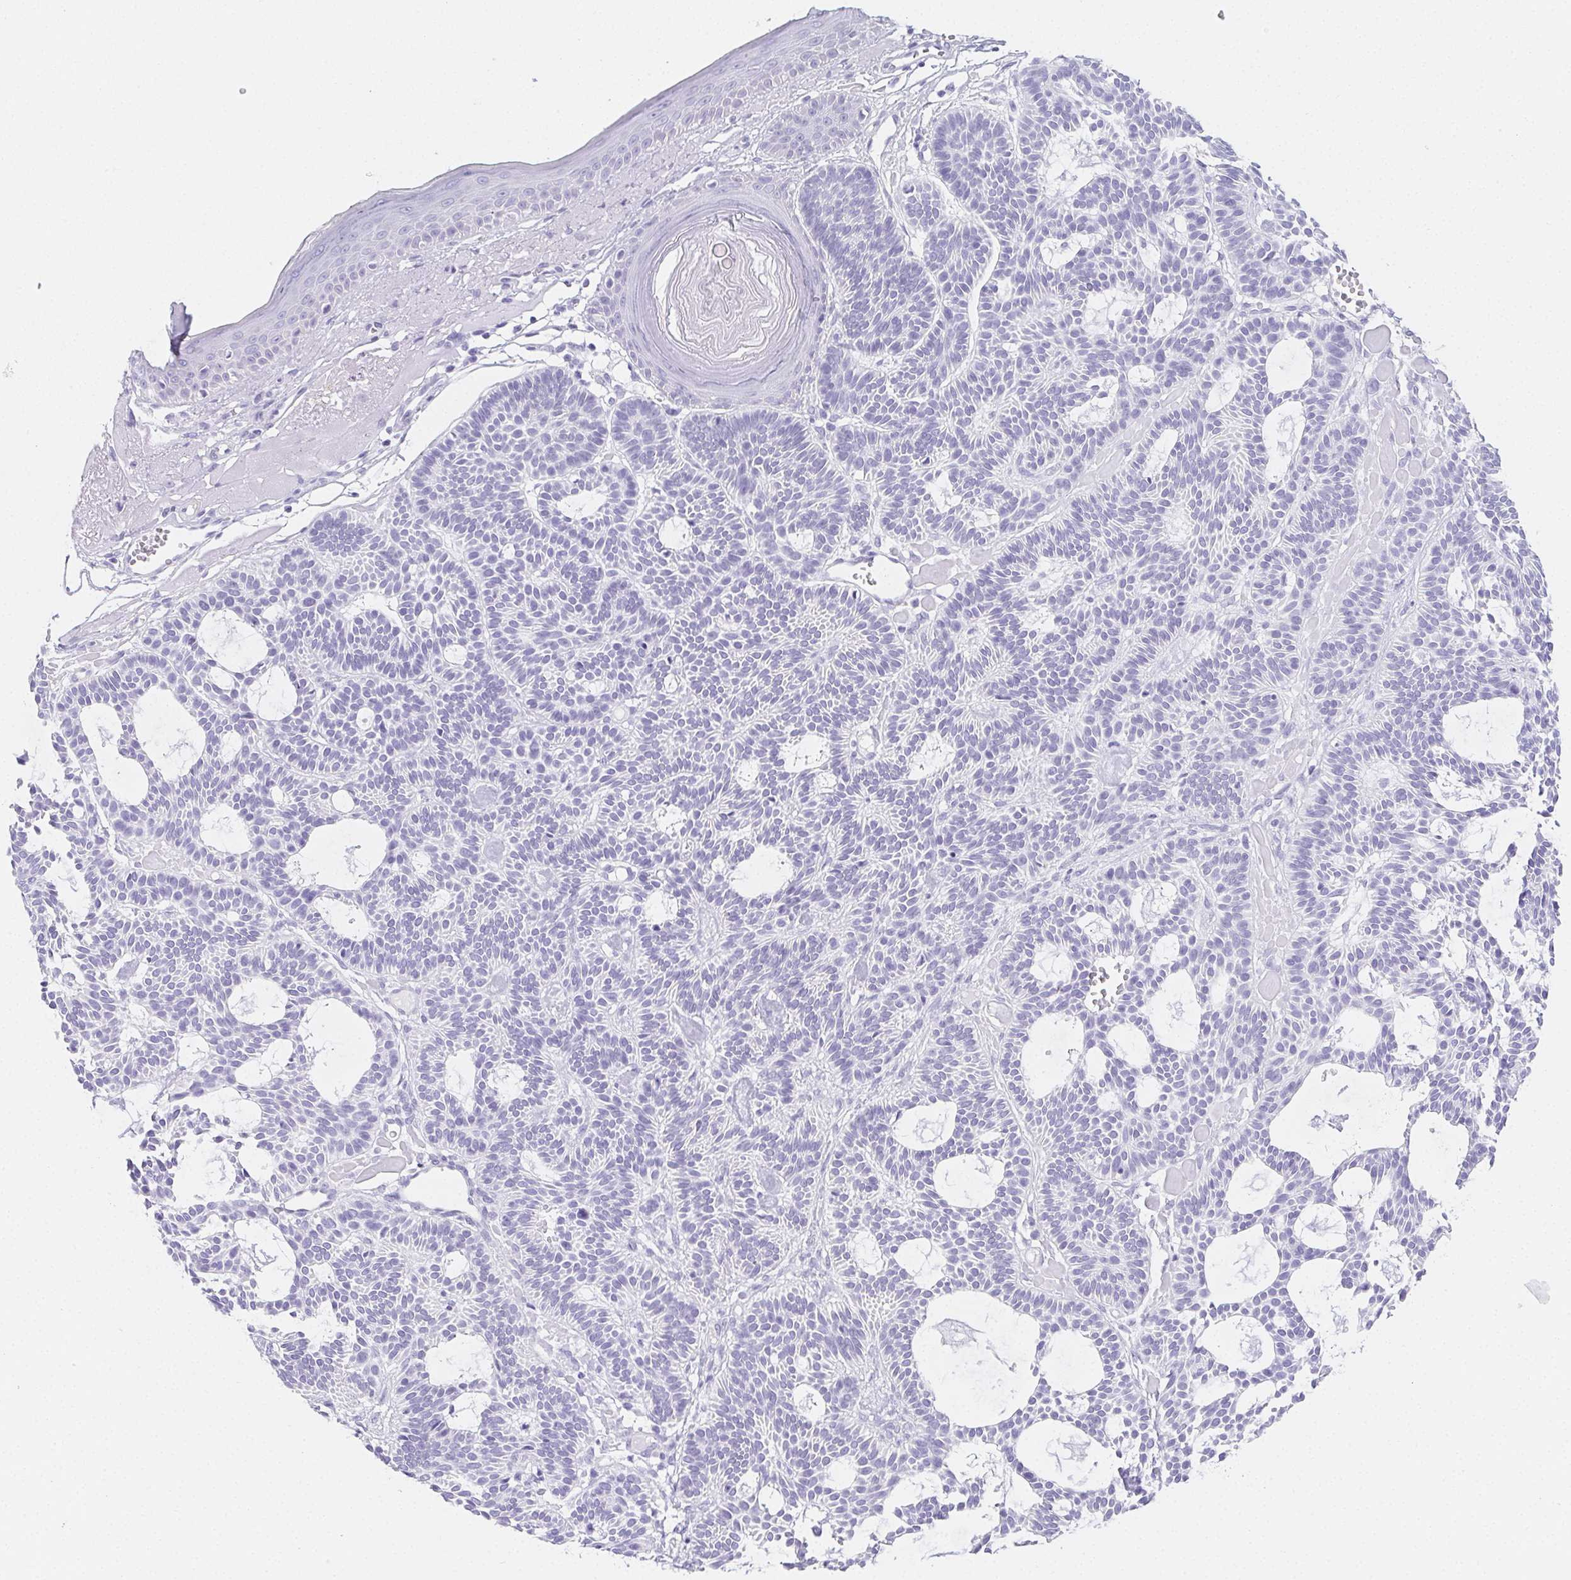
{"staining": {"intensity": "negative", "quantity": "none", "location": "none"}, "tissue": "skin cancer", "cell_type": "Tumor cells", "image_type": "cancer", "snomed": [{"axis": "morphology", "description": "Basal cell carcinoma"}, {"axis": "topography", "description": "Skin"}], "caption": "Skin cancer was stained to show a protein in brown. There is no significant staining in tumor cells.", "gene": "HRC", "patient": {"sex": "male", "age": 85}}